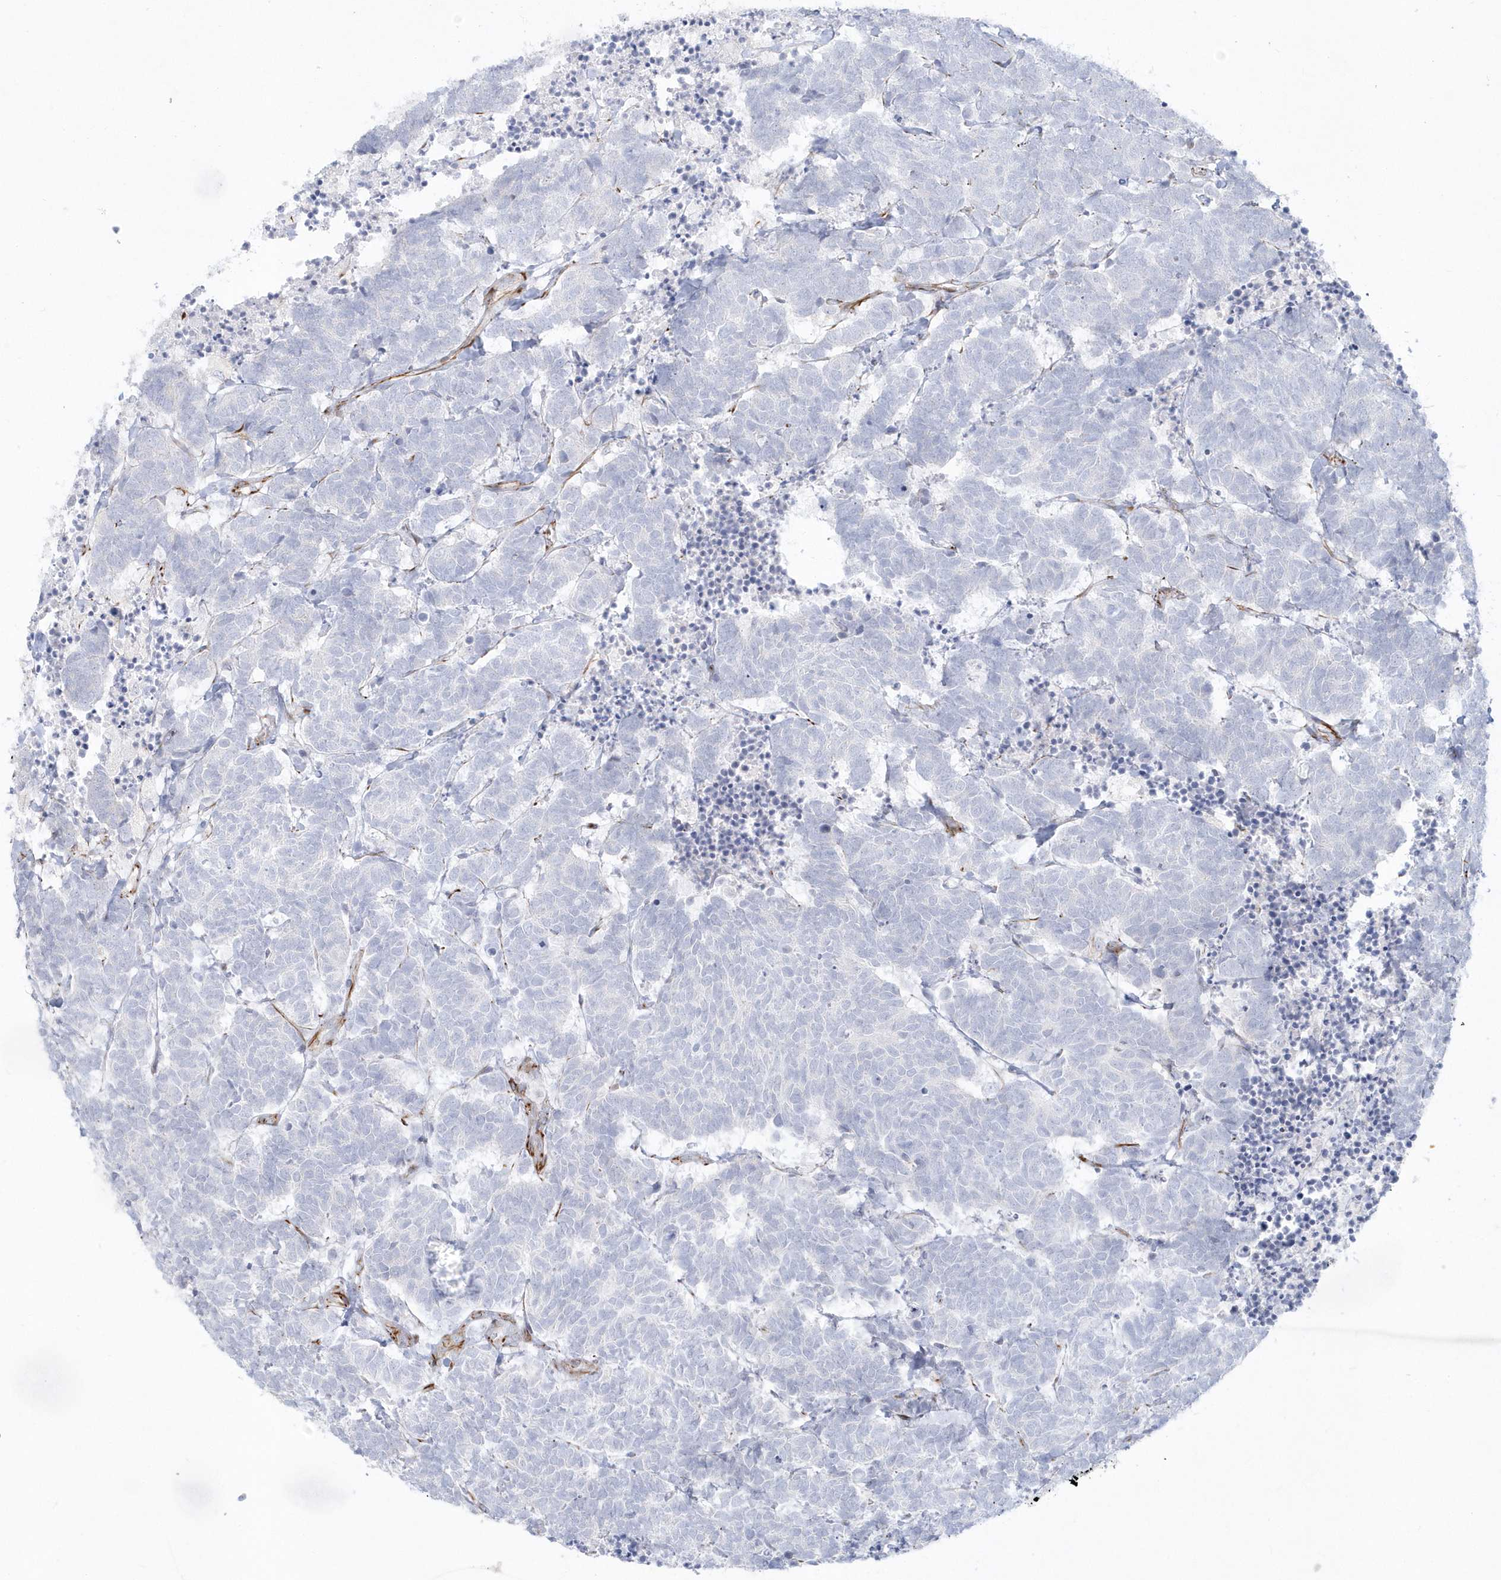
{"staining": {"intensity": "negative", "quantity": "none", "location": "none"}, "tissue": "carcinoid", "cell_type": "Tumor cells", "image_type": "cancer", "snomed": [{"axis": "morphology", "description": "Carcinoma, NOS"}, {"axis": "morphology", "description": "Carcinoid, malignant, NOS"}, {"axis": "topography", "description": "Urinary bladder"}], "caption": "The immunohistochemistry histopathology image has no significant expression in tumor cells of carcinoid (malignant) tissue.", "gene": "PPIL6", "patient": {"sex": "male", "age": 57}}